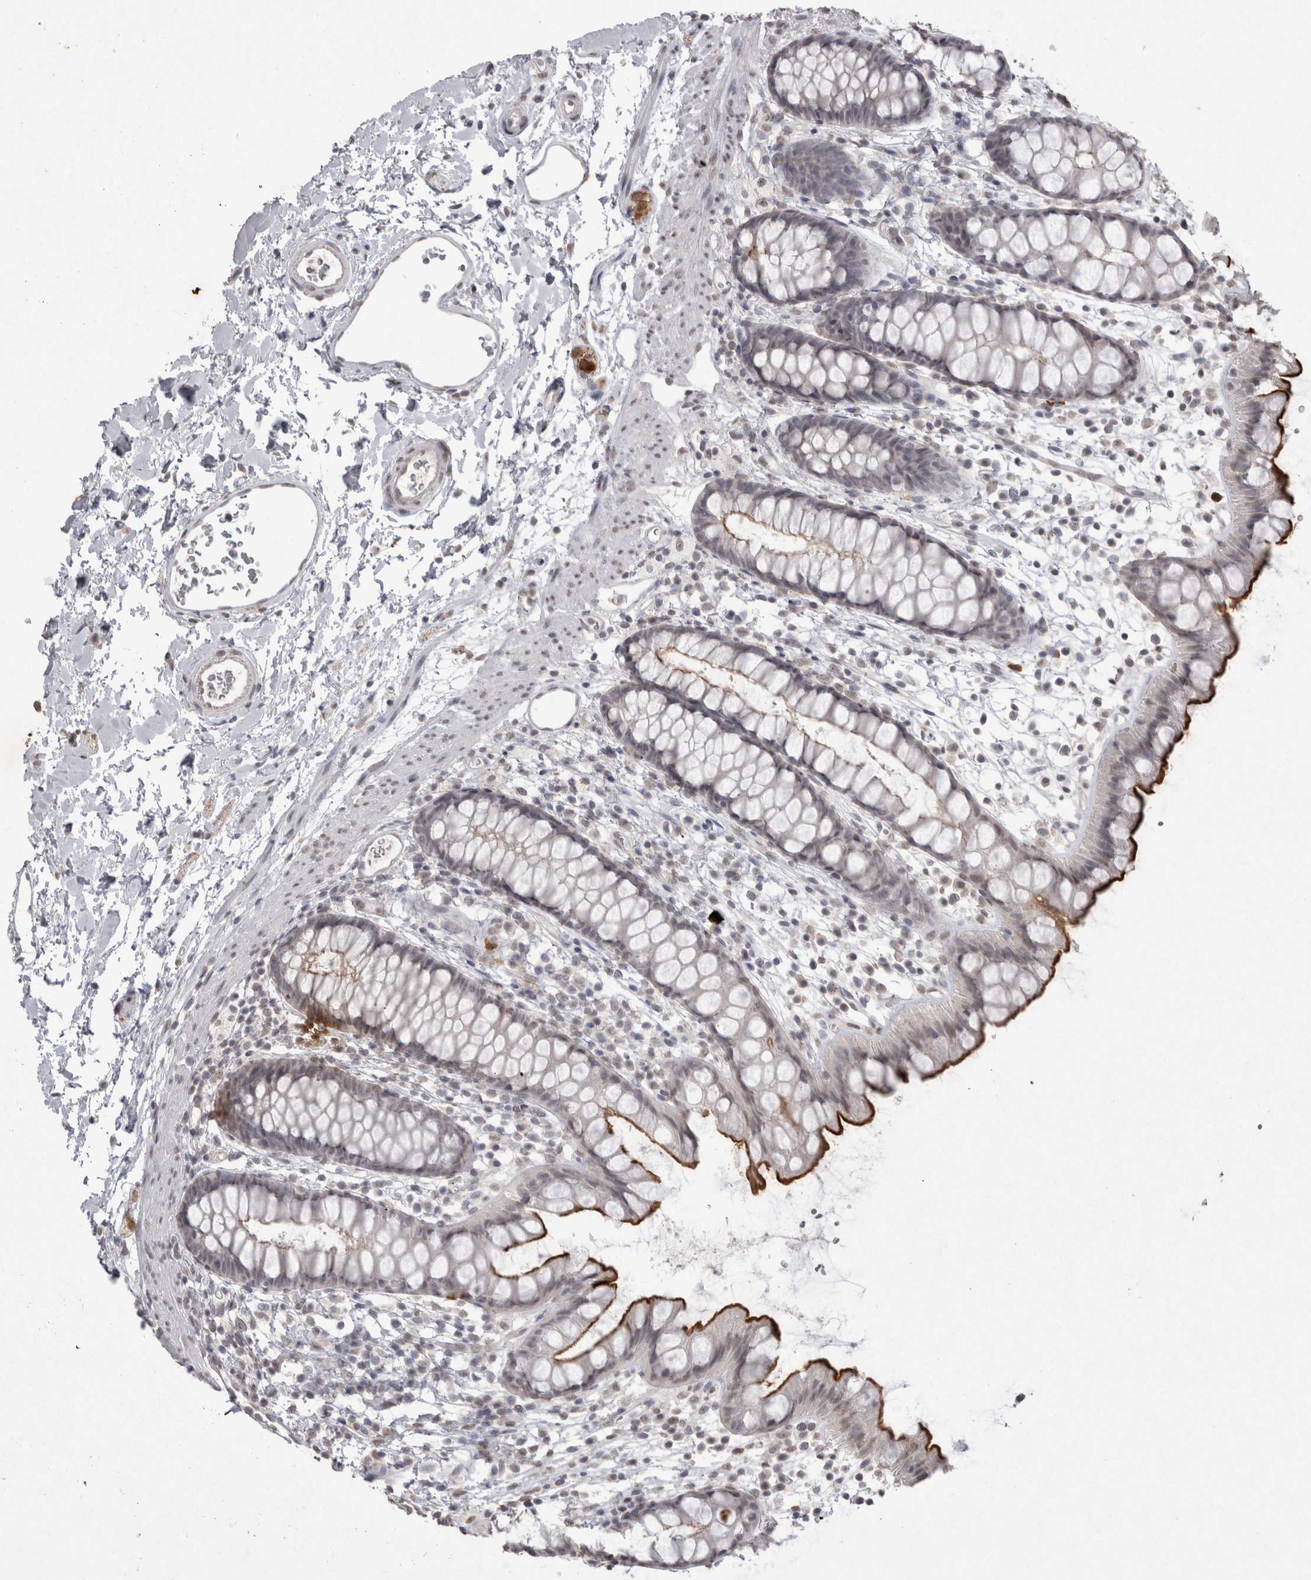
{"staining": {"intensity": "strong", "quantity": "25%-75%", "location": "cytoplasmic/membranous"}, "tissue": "rectum", "cell_type": "Glandular cells", "image_type": "normal", "snomed": [{"axis": "morphology", "description": "Normal tissue, NOS"}, {"axis": "topography", "description": "Rectum"}], "caption": "Strong cytoplasmic/membranous positivity is appreciated in approximately 25%-75% of glandular cells in normal rectum. (IHC, brightfield microscopy, high magnification).", "gene": "DDX4", "patient": {"sex": "female", "age": 65}}